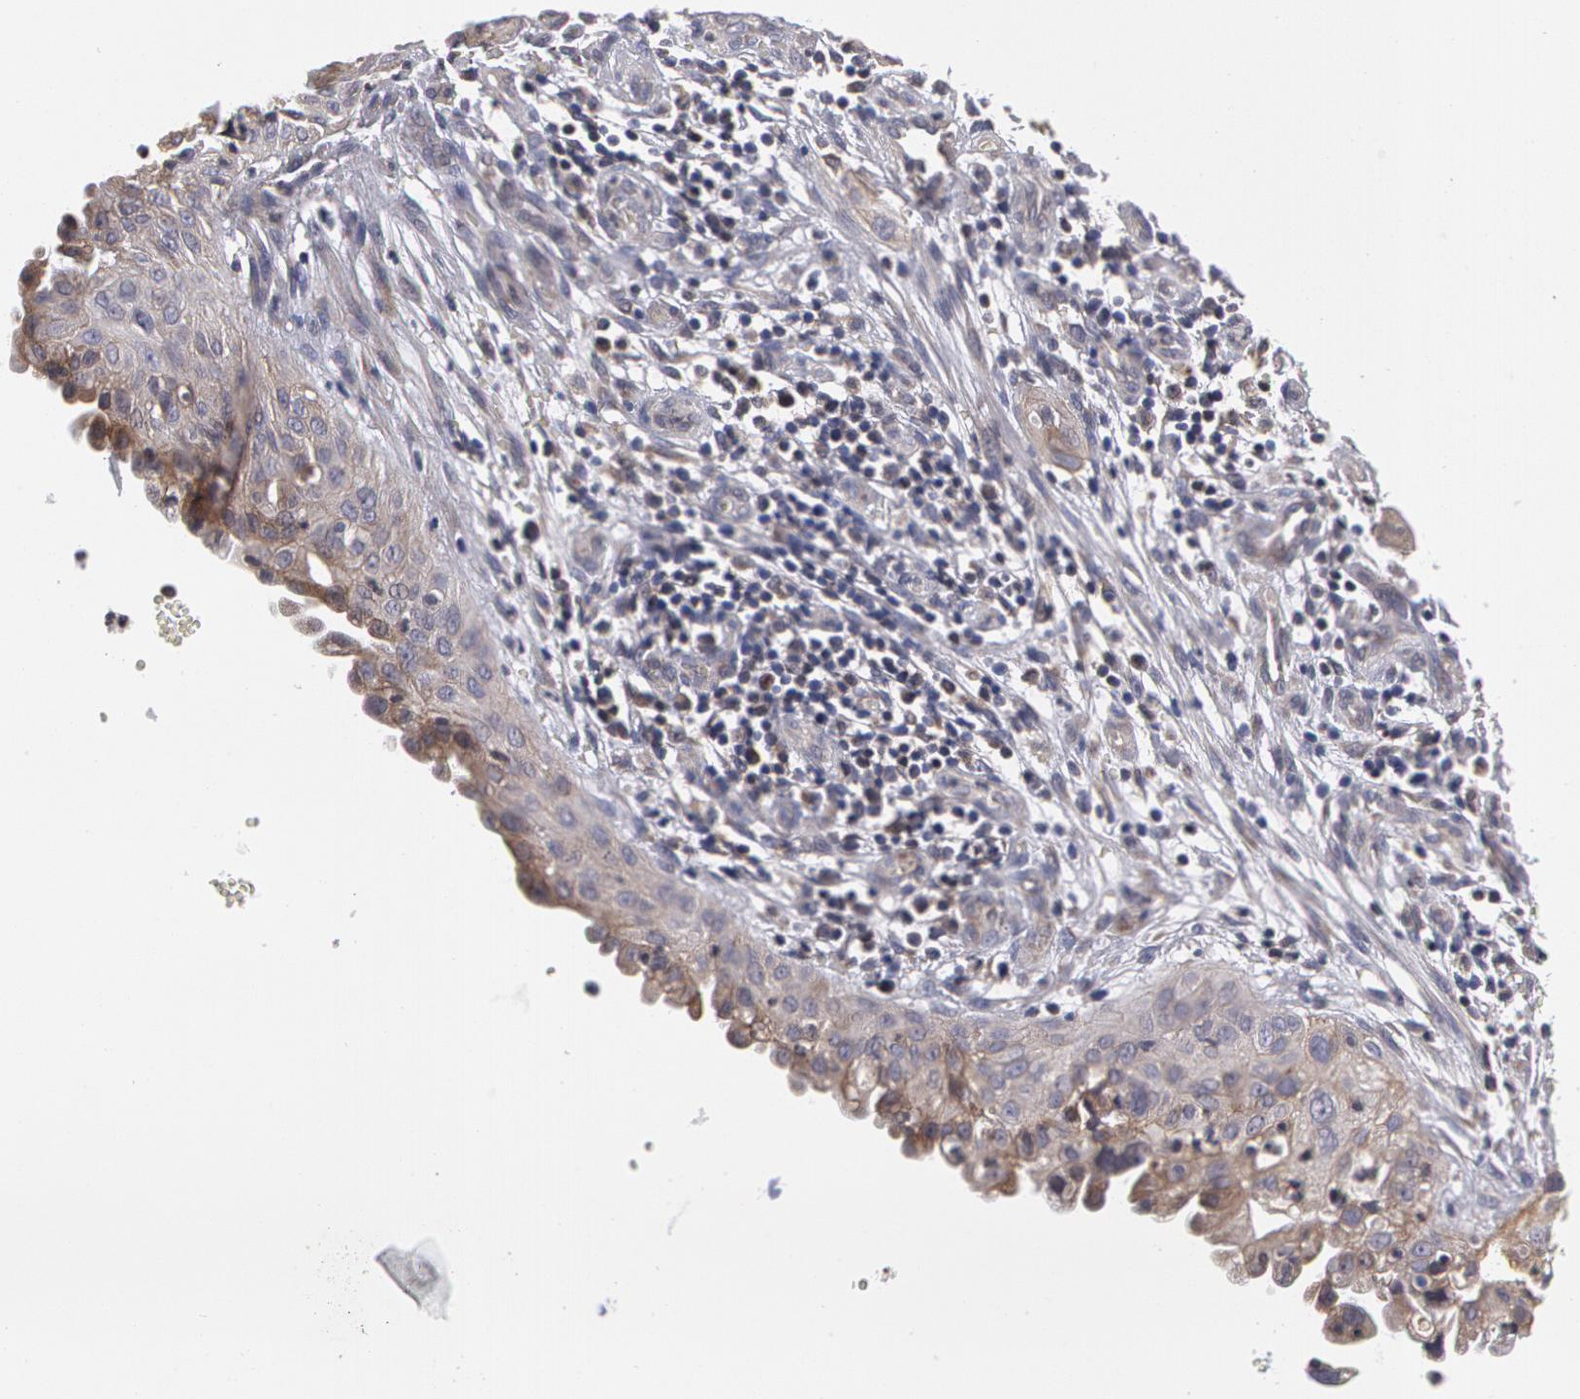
{"staining": {"intensity": "moderate", "quantity": ">75%", "location": "cytoplasmic/membranous"}, "tissue": "cervical cancer", "cell_type": "Tumor cells", "image_type": "cancer", "snomed": [{"axis": "morphology", "description": "Normal tissue, NOS"}, {"axis": "morphology", "description": "Squamous cell carcinoma, NOS"}, {"axis": "topography", "description": "Cervix"}], "caption": "DAB immunohistochemical staining of cervical squamous cell carcinoma shows moderate cytoplasmic/membranous protein expression in approximately >75% of tumor cells.", "gene": "ERBB2", "patient": {"sex": "female", "age": 45}}